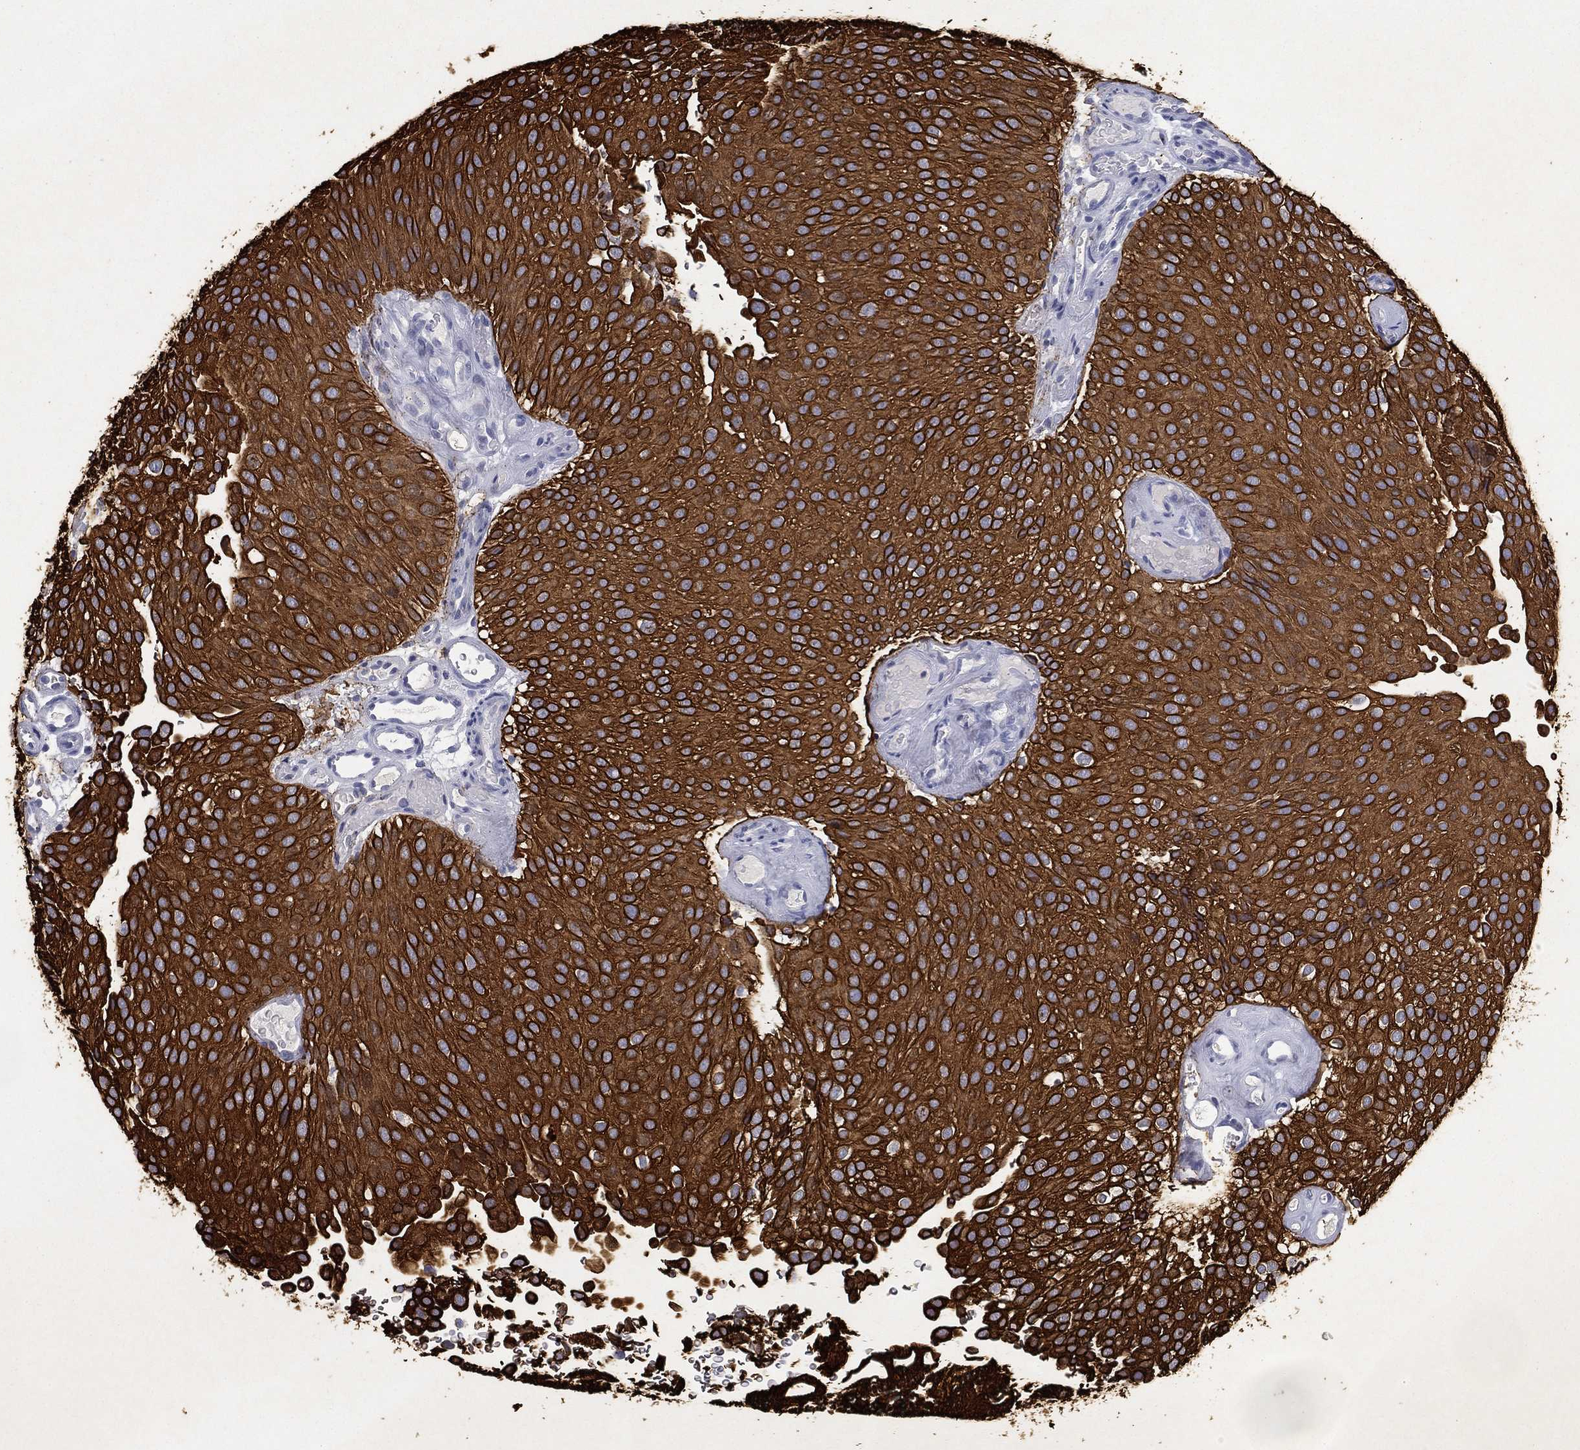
{"staining": {"intensity": "strong", "quantity": ">75%", "location": "cytoplasmic/membranous"}, "tissue": "urothelial cancer", "cell_type": "Tumor cells", "image_type": "cancer", "snomed": [{"axis": "morphology", "description": "Urothelial carcinoma, Low grade"}, {"axis": "topography", "description": "Urinary bladder"}], "caption": "Low-grade urothelial carcinoma stained with immunohistochemistry (IHC) demonstrates strong cytoplasmic/membranous expression in approximately >75% of tumor cells. (DAB (3,3'-diaminobenzidine) IHC, brown staining for protein, blue staining for nuclei).", "gene": "KRT7", "patient": {"sex": "male", "age": 78}}